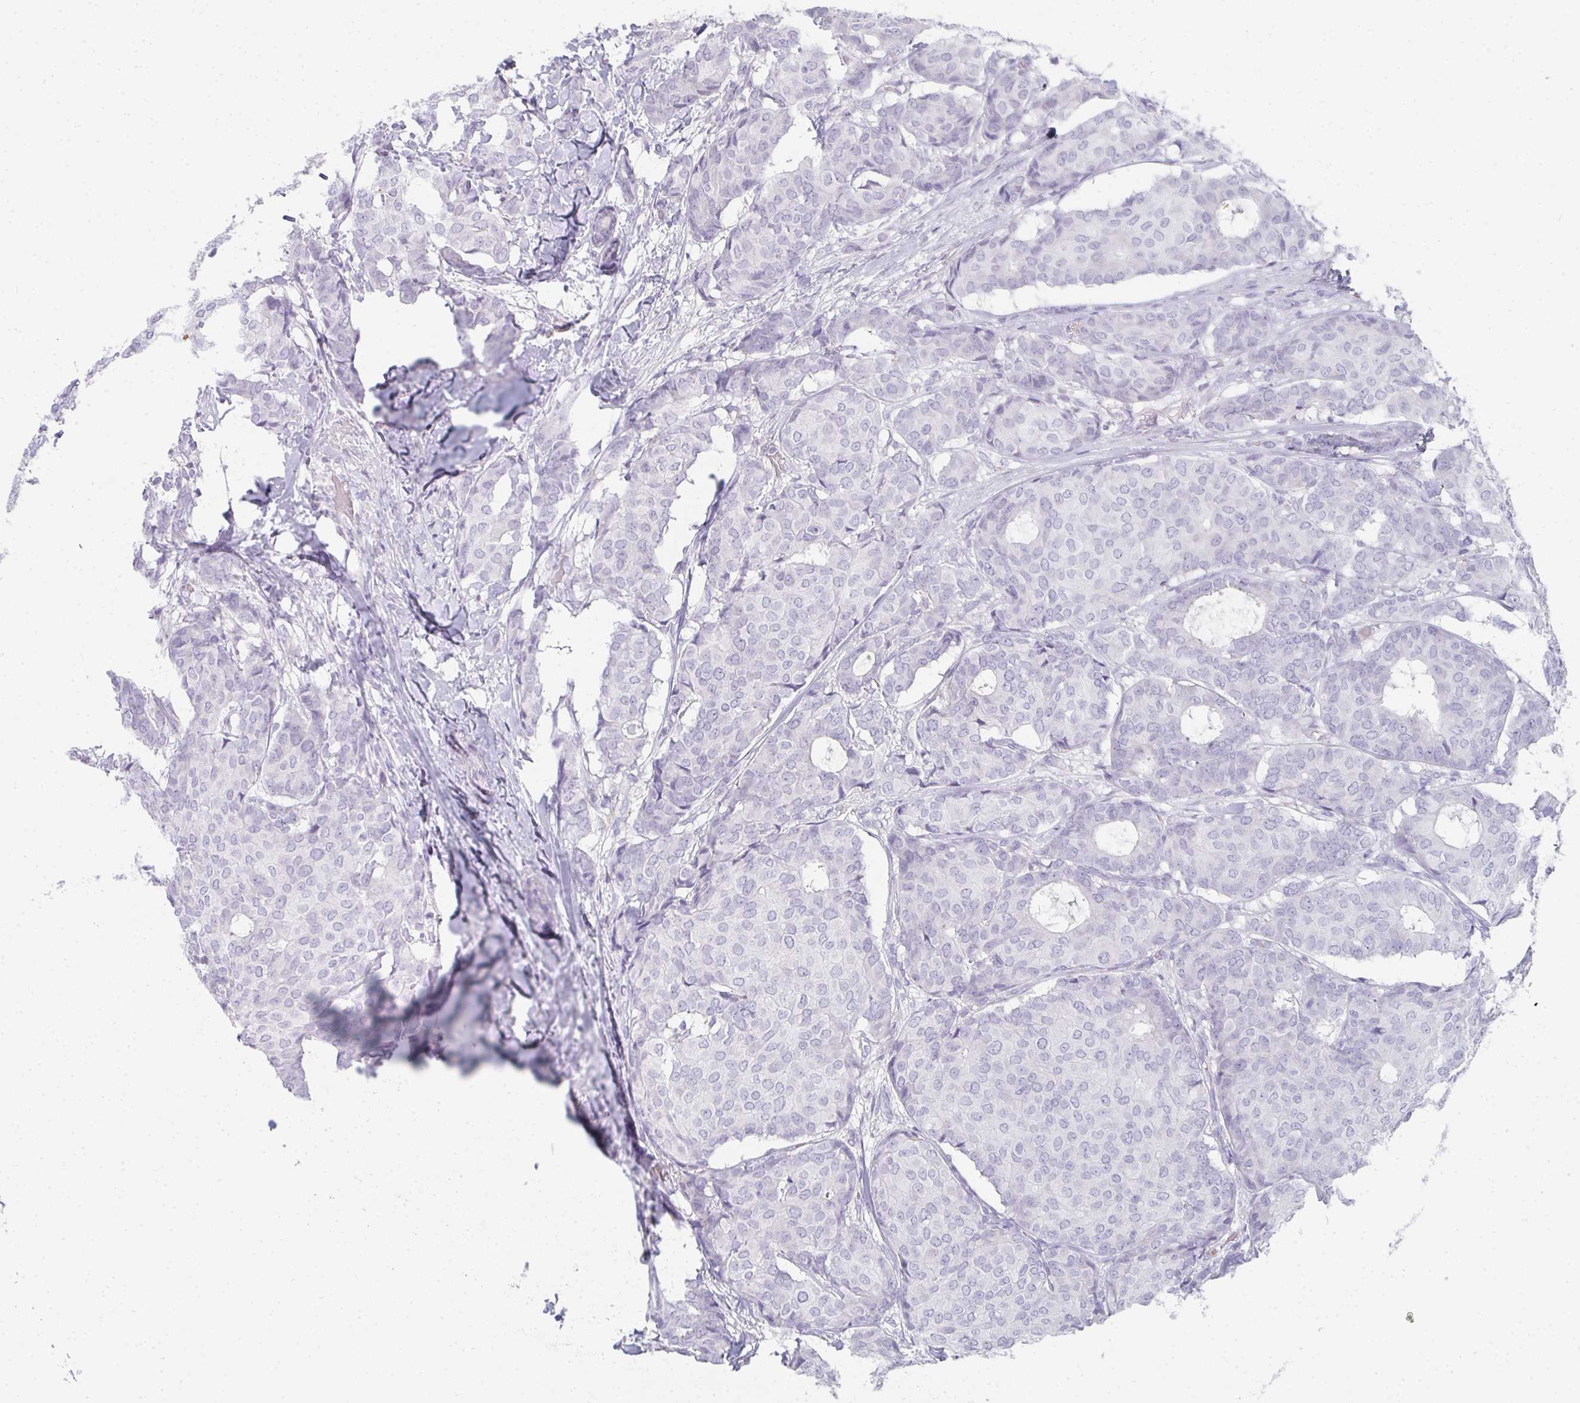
{"staining": {"intensity": "negative", "quantity": "none", "location": "none"}, "tissue": "breast cancer", "cell_type": "Tumor cells", "image_type": "cancer", "snomed": [{"axis": "morphology", "description": "Duct carcinoma"}, {"axis": "topography", "description": "Breast"}], "caption": "Tumor cells are negative for brown protein staining in breast intraductal carcinoma.", "gene": "RLF", "patient": {"sex": "female", "age": 75}}